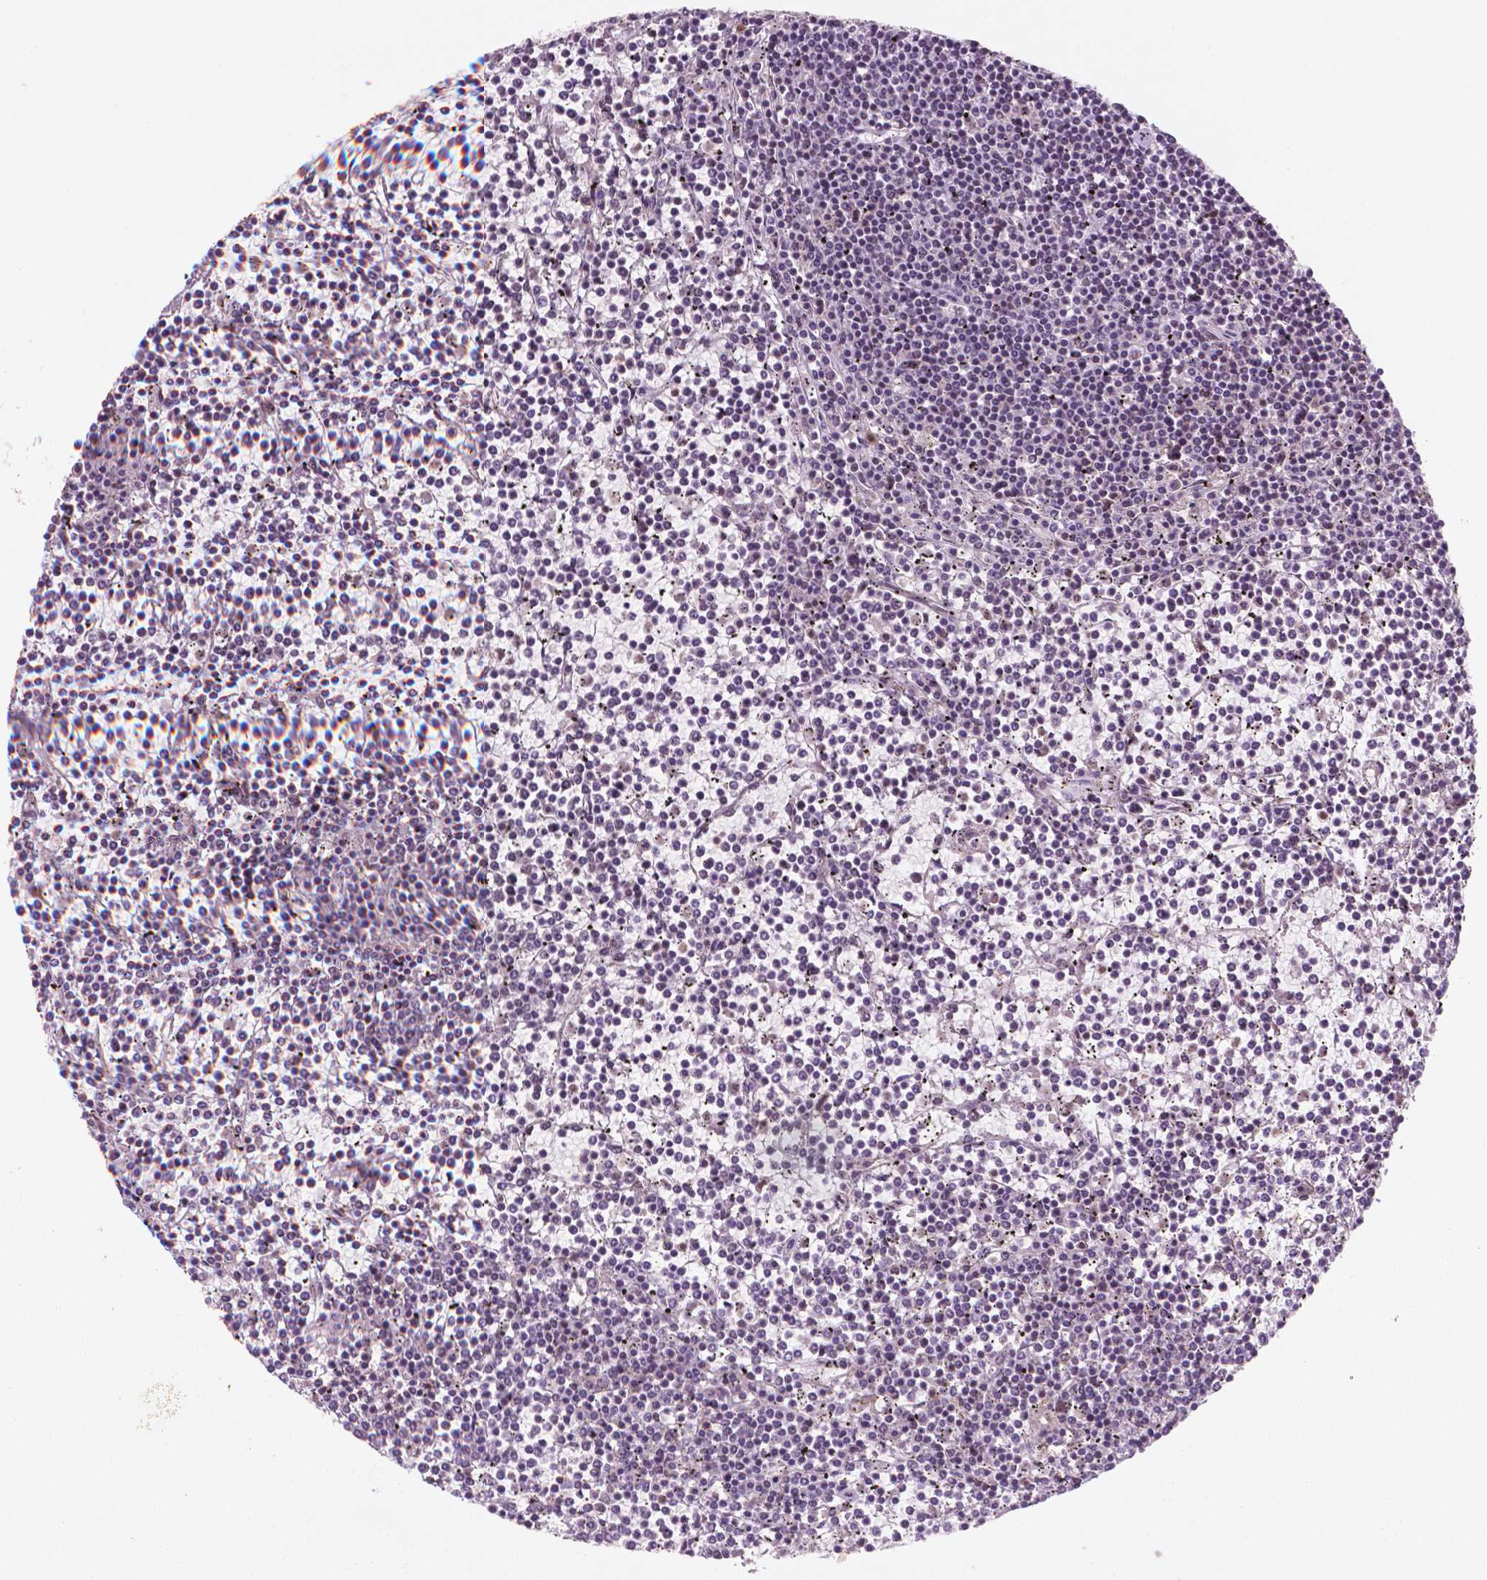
{"staining": {"intensity": "moderate", "quantity": "<25%", "location": "nuclear"}, "tissue": "lymphoma", "cell_type": "Tumor cells", "image_type": "cancer", "snomed": [{"axis": "morphology", "description": "Malignant lymphoma, non-Hodgkin's type, Low grade"}, {"axis": "topography", "description": "Spleen"}], "caption": "Immunohistochemistry of human lymphoma reveals low levels of moderate nuclear expression in about <25% of tumor cells.", "gene": "CTR9", "patient": {"sex": "female", "age": 19}}